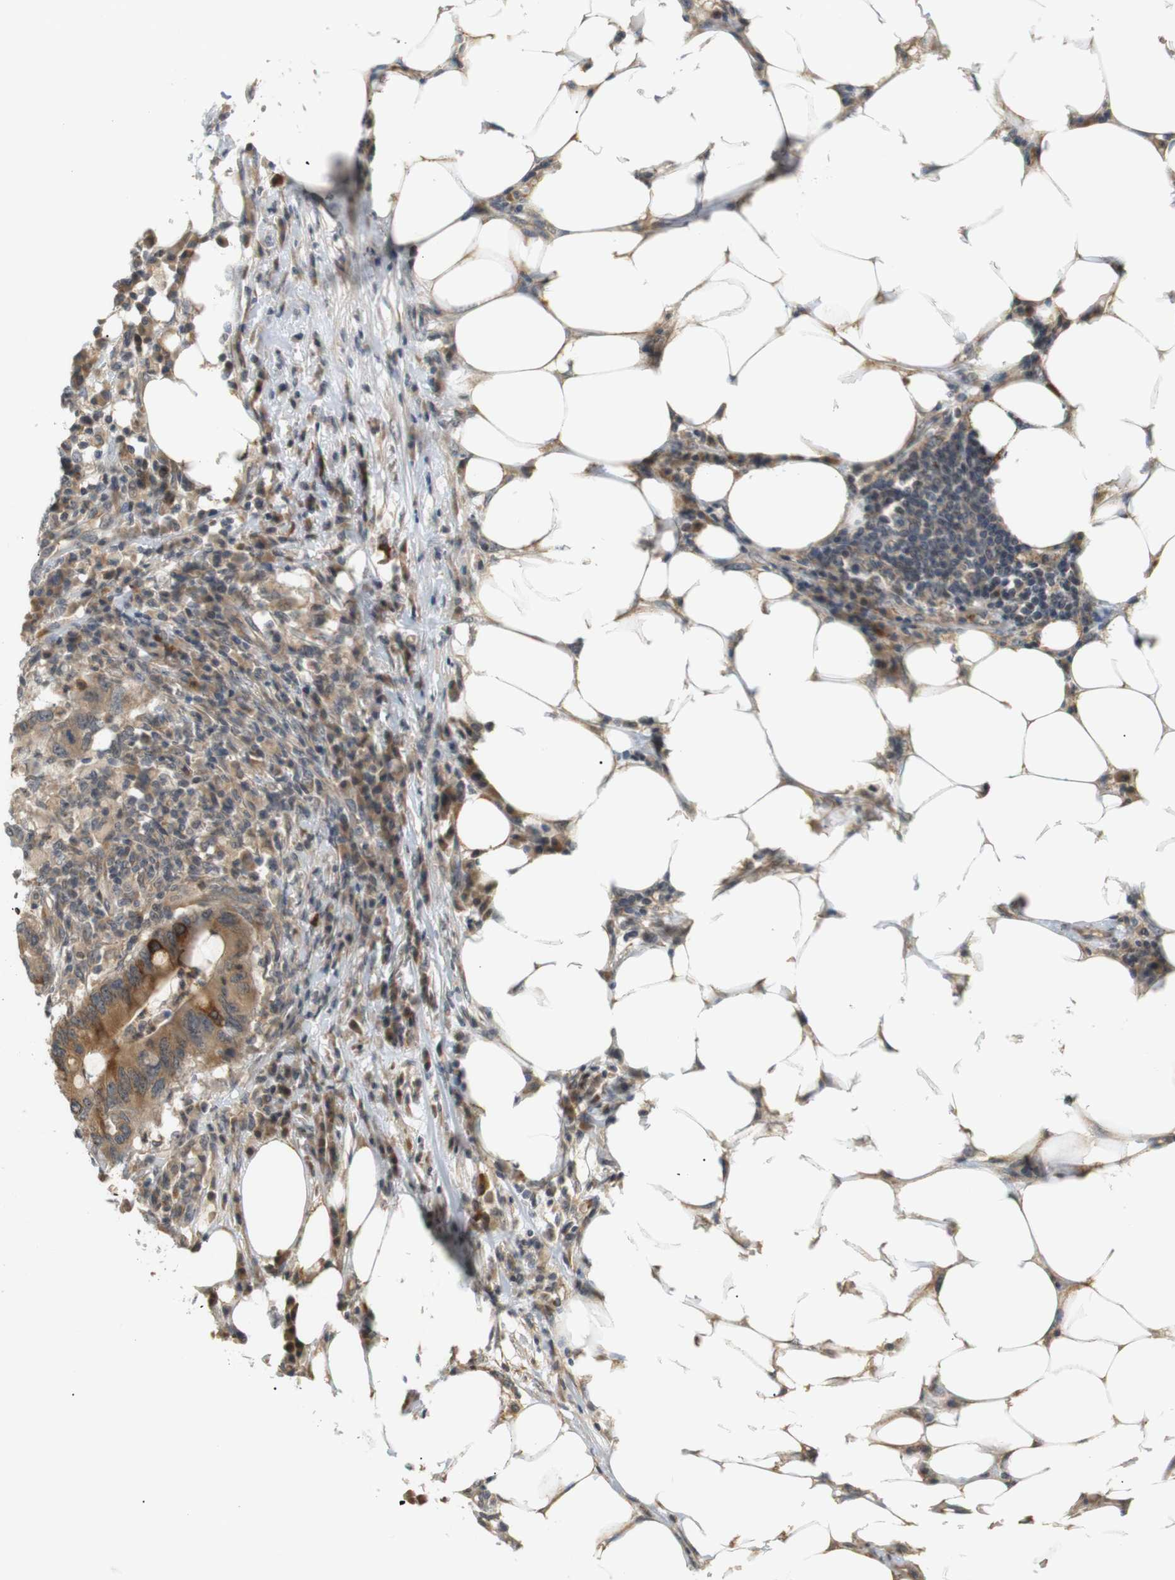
{"staining": {"intensity": "moderate", "quantity": ">75%", "location": "cytoplasmic/membranous"}, "tissue": "colorectal cancer", "cell_type": "Tumor cells", "image_type": "cancer", "snomed": [{"axis": "morphology", "description": "Adenocarcinoma, NOS"}, {"axis": "topography", "description": "Colon"}], "caption": "Protein staining of colorectal adenocarcinoma tissue demonstrates moderate cytoplasmic/membranous expression in about >75% of tumor cells.", "gene": "SOCS6", "patient": {"sex": "male", "age": 71}}